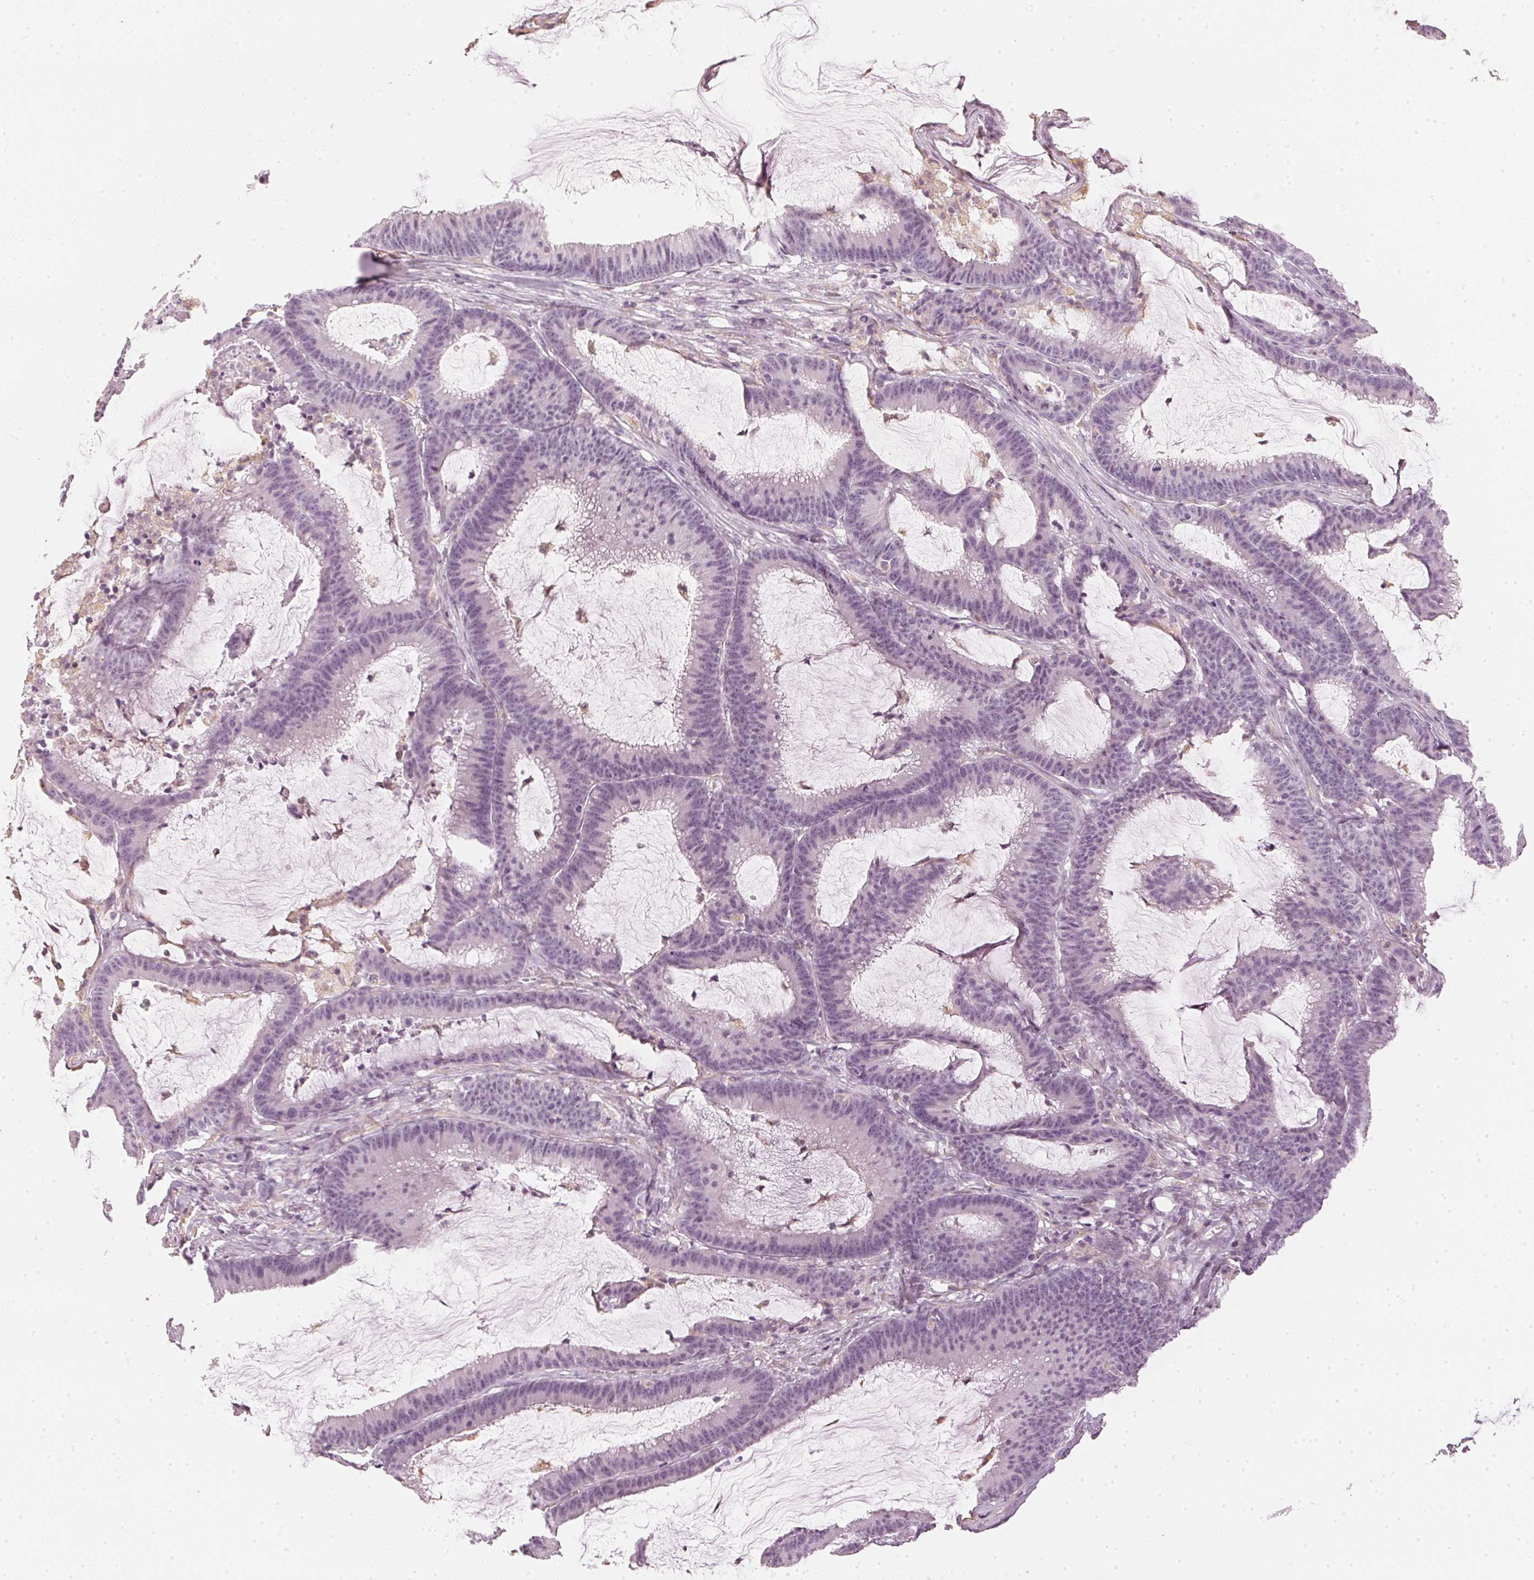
{"staining": {"intensity": "negative", "quantity": "none", "location": "none"}, "tissue": "colorectal cancer", "cell_type": "Tumor cells", "image_type": "cancer", "snomed": [{"axis": "morphology", "description": "Adenocarcinoma, NOS"}, {"axis": "topography", "description": "Colon"}], "caption": "There is no significant expression in tumor cells of colorectal cancer (adenocarcinoma). (DAB immunohistochemistry visualized using brightfield microscopy, high magnification).", "gene": "APLP1", "patient": {"sex": "female", "age": 78}}